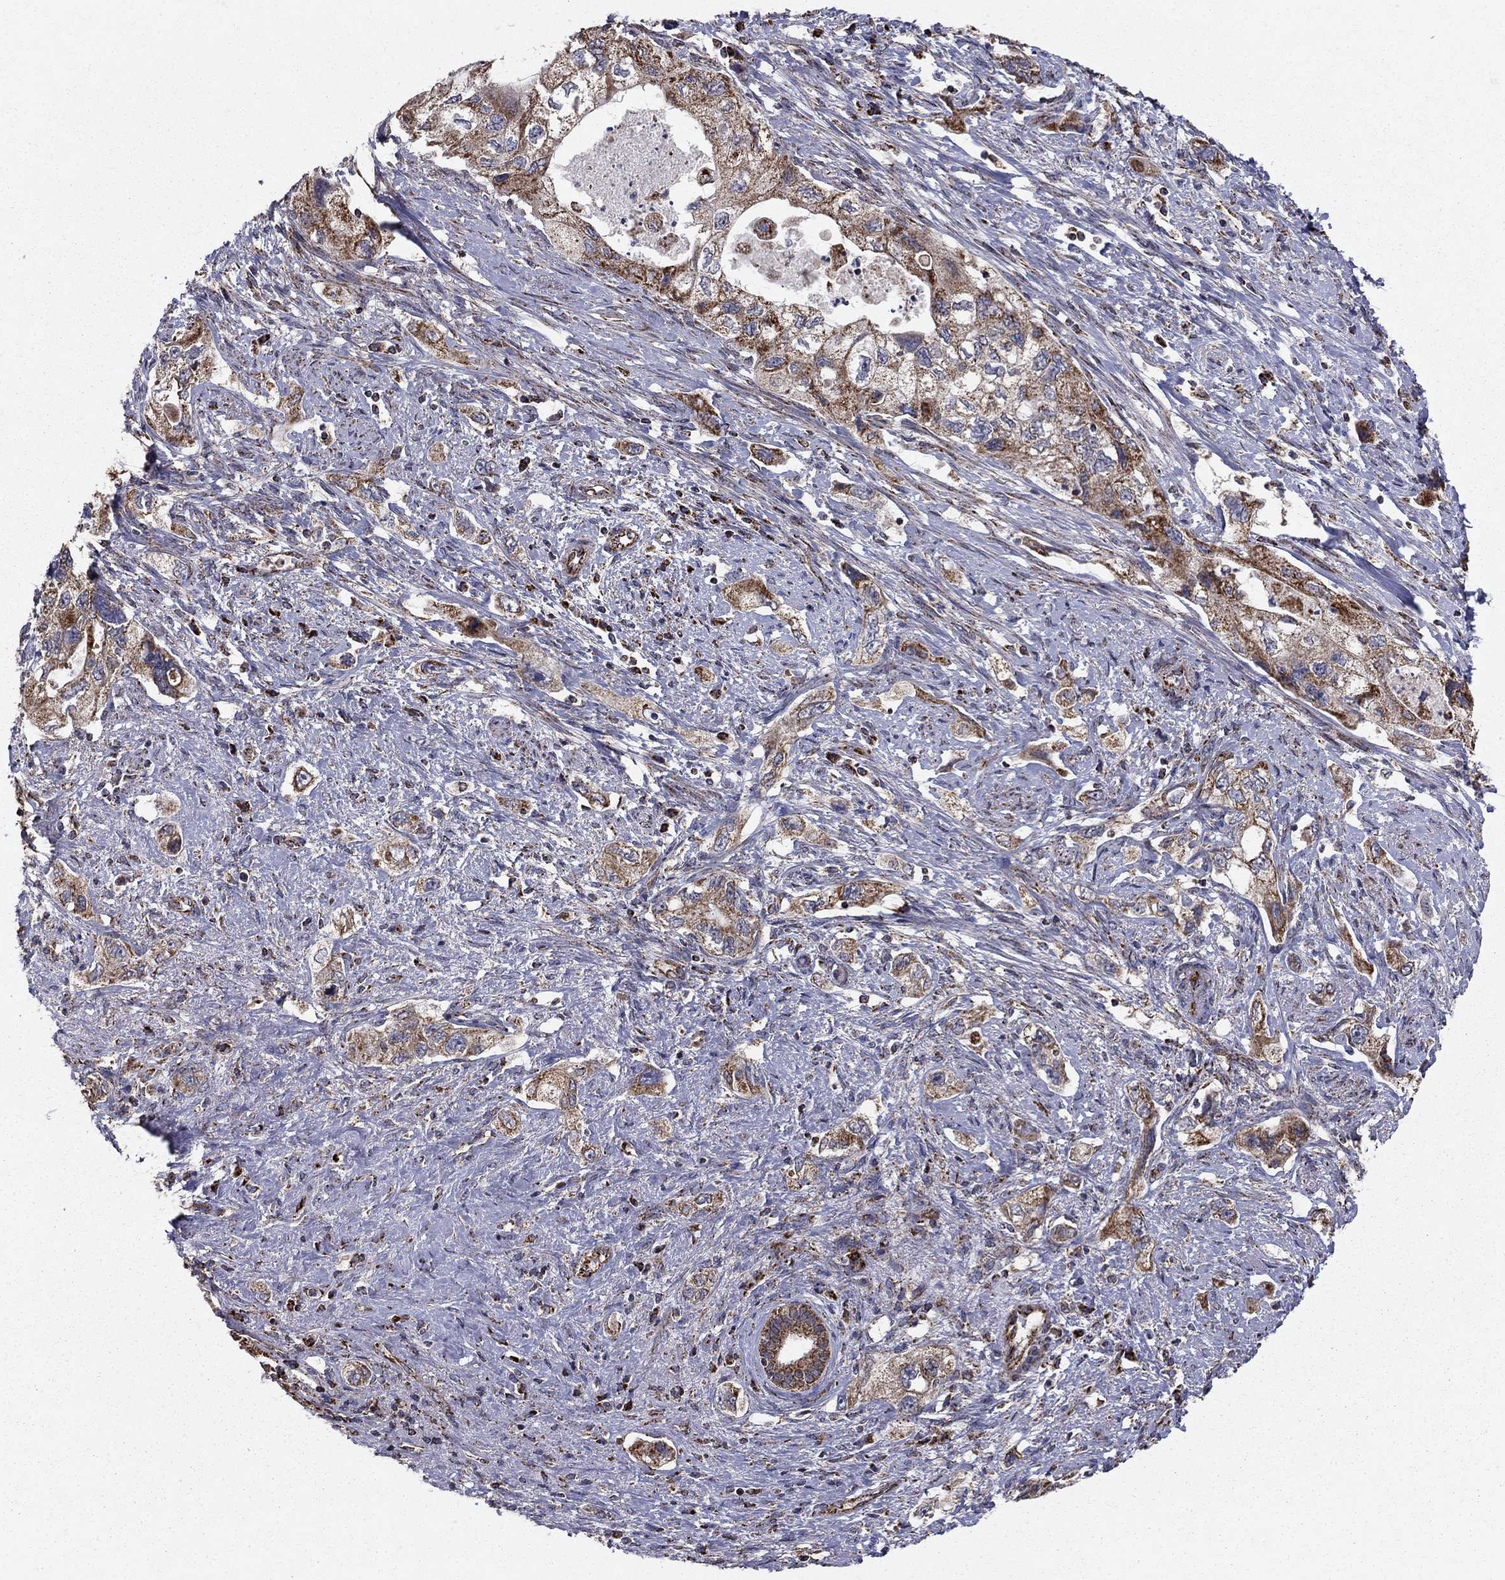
{"staining": {"intensity": "strong", "quantity": "25%-75%", "location": "cytoplasmic/membranous"}, "tissue": "pancreatic cancer", "cell_type": "Tumor cells", "image_type": "cancer", "snomed": [{"axis": "morphology", "description": "Adenocarcinoma, NOS"}, {"axis": "topography", "description": "Pancreas"}], "caption": "Pancreatic cancer (adenocarcinoma) was stained to show a protein in brown. There is high levels of strong cytoplasmic/membranous staining in approximately 25%-75% of tumor cells.", "gene": "NDUFS8", "patient": {"sex": "female", "age": 73}}